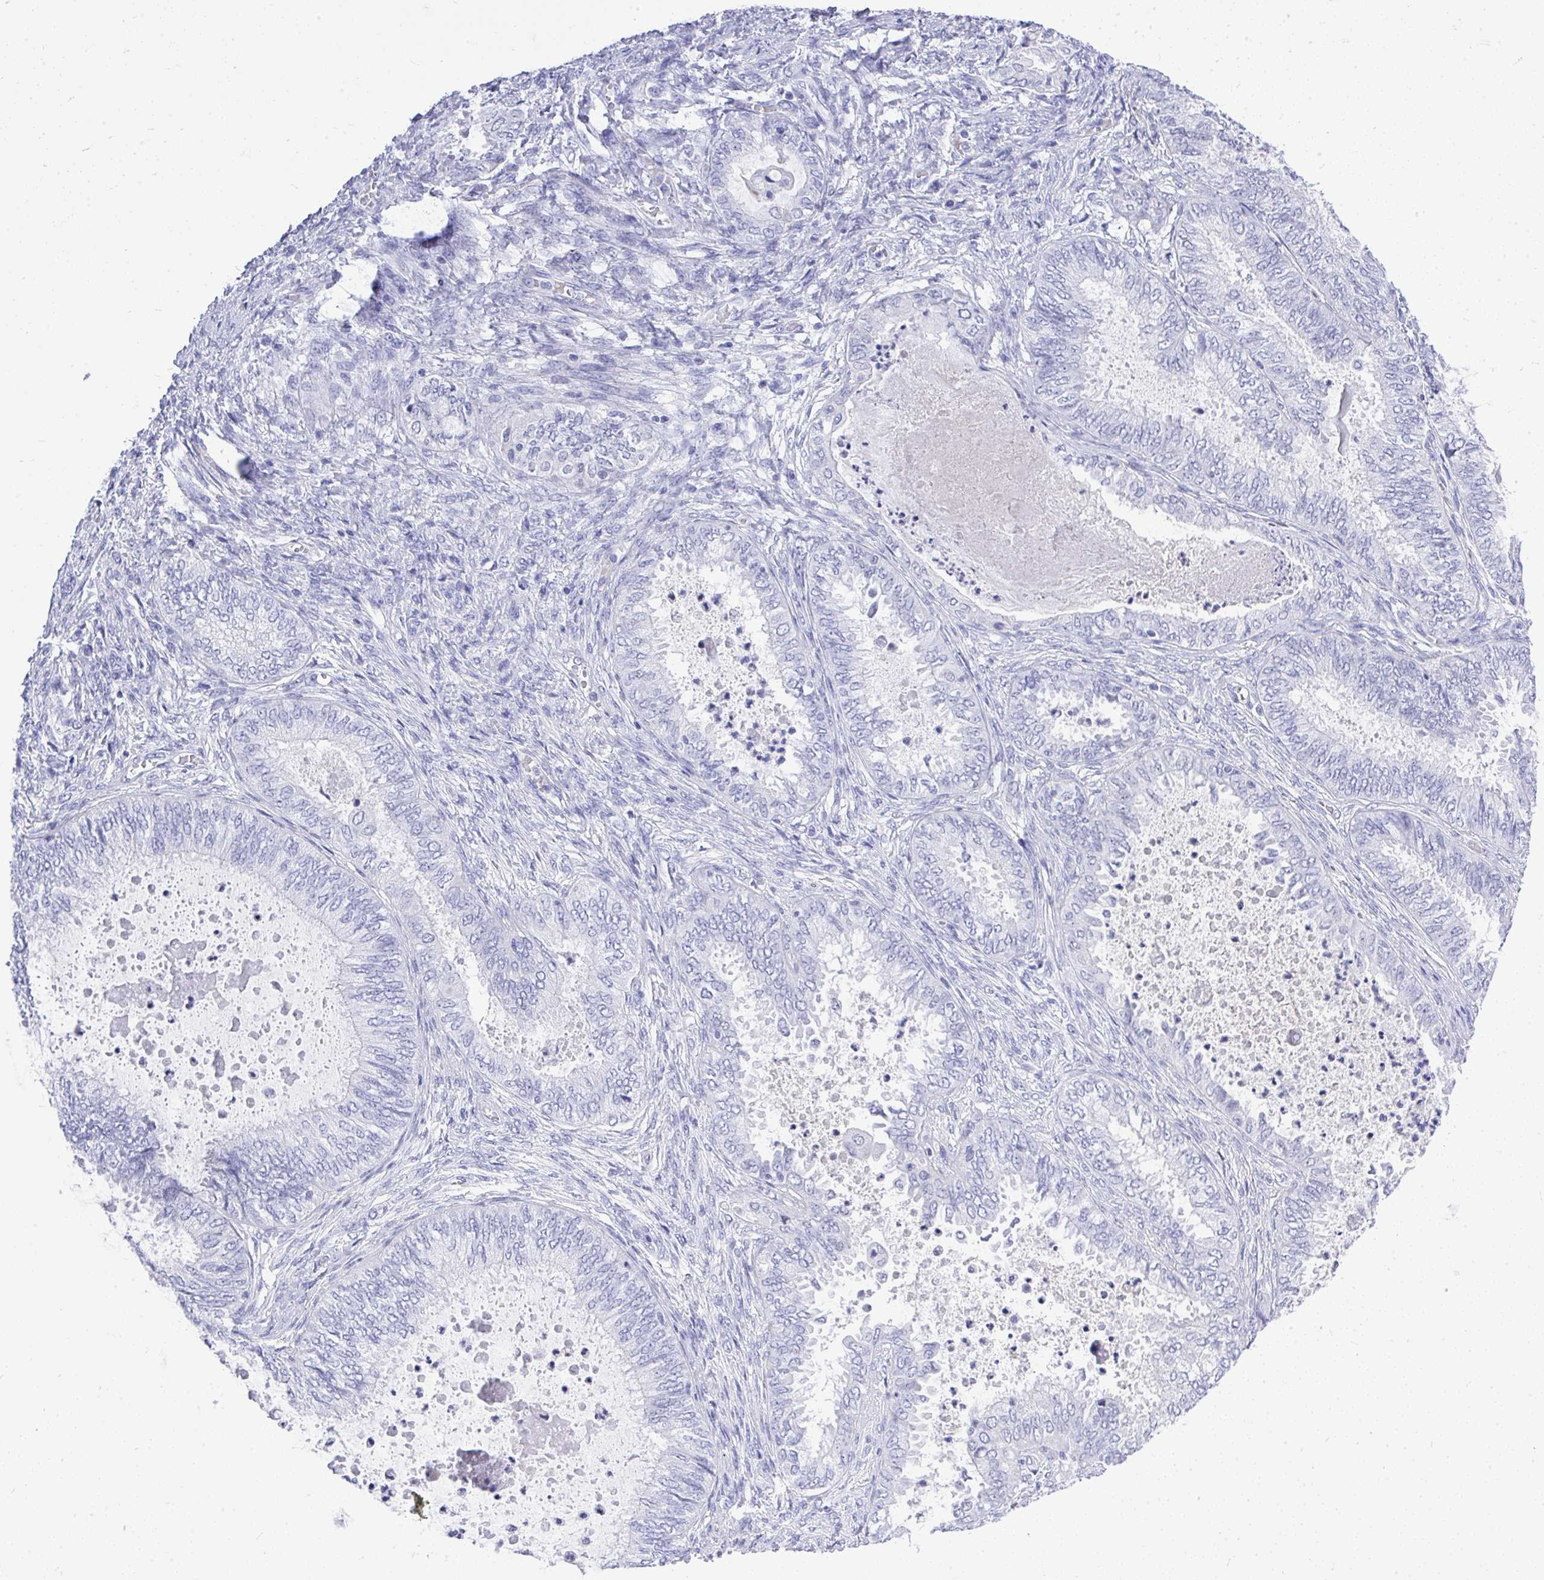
{"staining": {"intensity": "negative", "quantity": "none", "location": "none"}, "tissue": "ovarian cancer", "cell_type": "Tumor cells", "image_type": "cancer", "snomed": [{"axis": "morphology", "description": "Carcinoma, endometroid"}, {"axis": "topography", "description": "Ovary"}], "caption": "IHC image of neoplastic tissue: human ovarian cancer (endometroid carcinoma) stained with DAB displays no significant protein positivity in tumor cells. (Immunohistochemistry (ihc), brightfield microscopy, high magnification).", "gene": "MS4A12", "patient": {"sex": "female", "age": 70}}